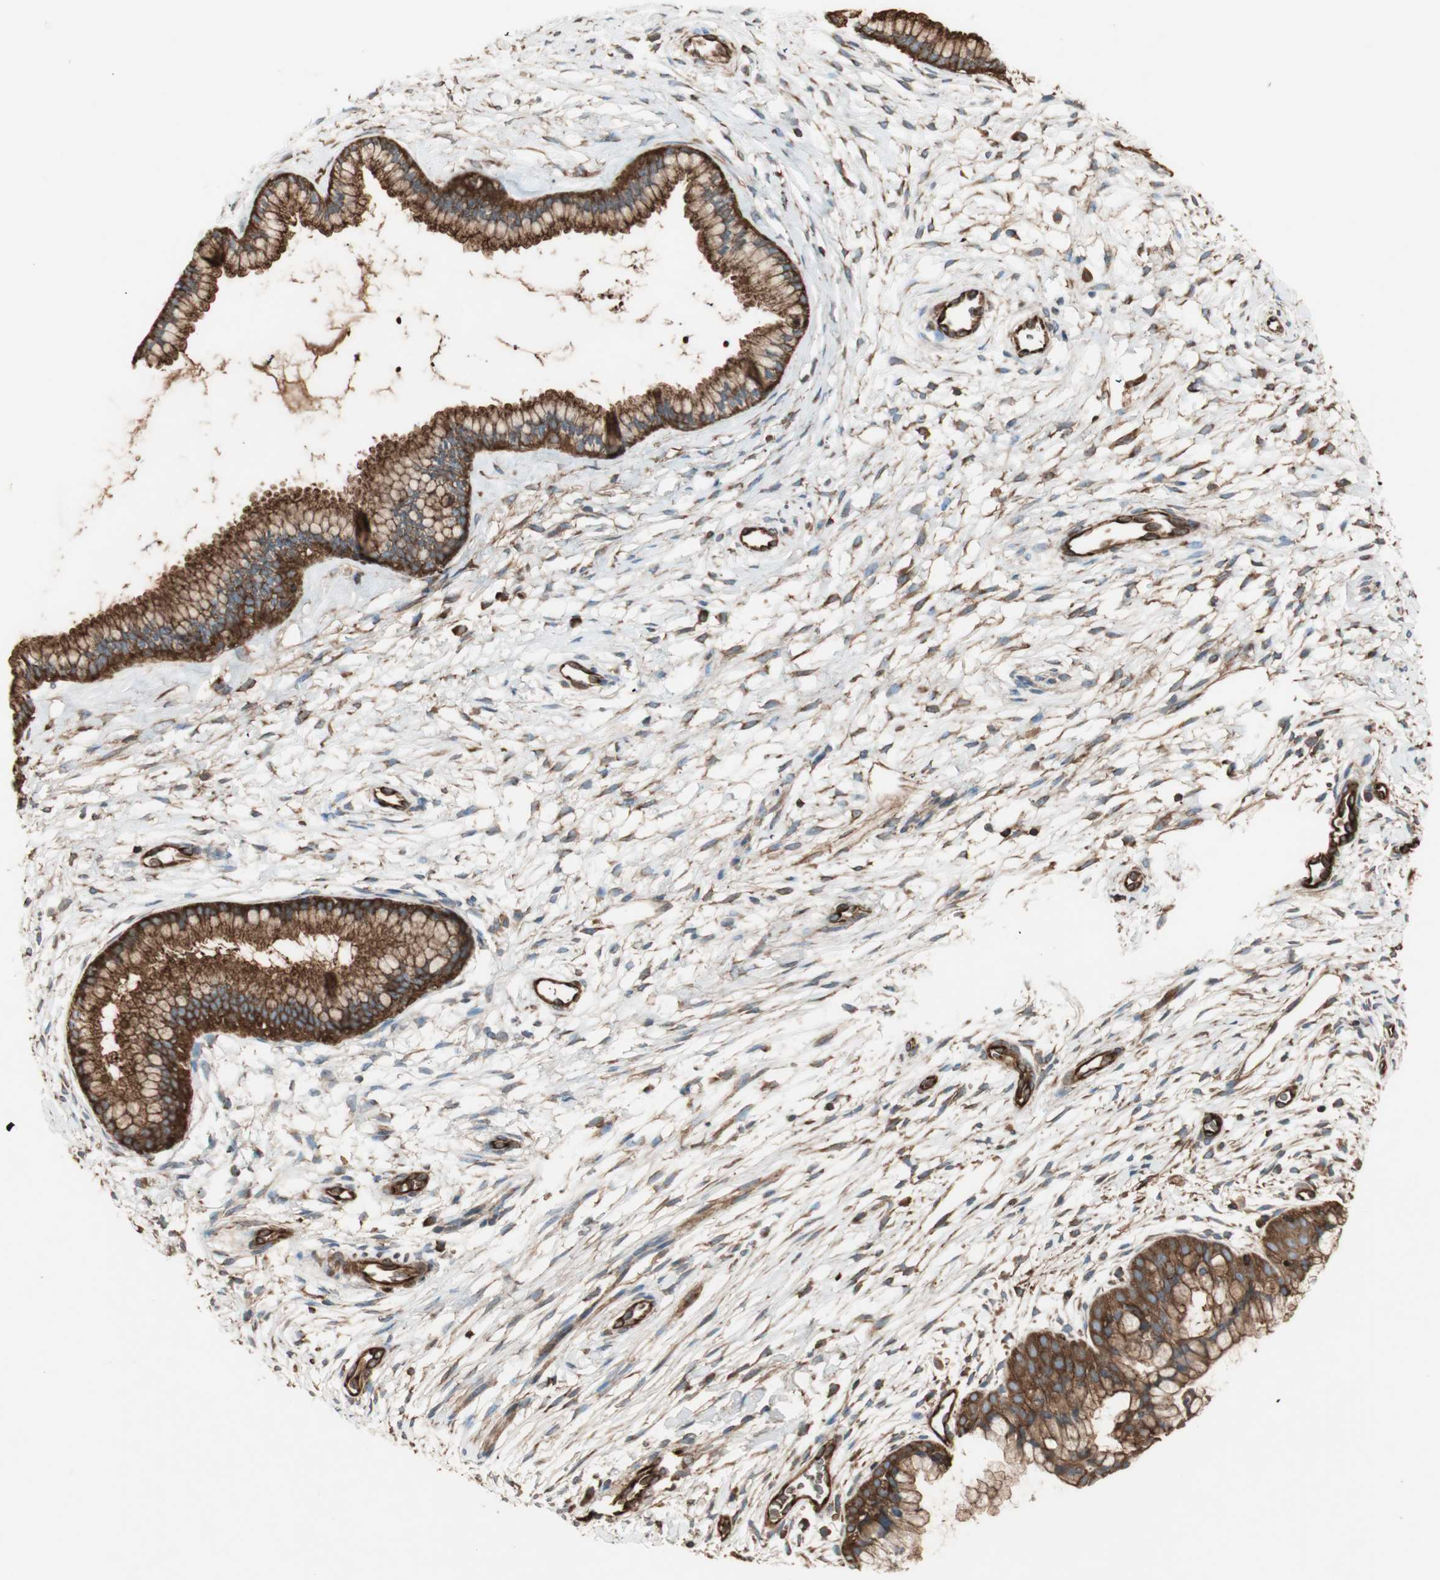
{"staining": {"intensity": "strong", "quantity": ">75%", "location": "cytoplasmic/membranous"}, "tissue": "cervix", "cell_type": "Glandular cells", "image_type": "normal", "snomed": [{"axis": "morphology", "description": "Normal tissue, NOS"}, {"axis": "topography", "description": "Cervix"}], "caption": "This histopathology image shows immunohistochemistry (IHC) staining of benign cervix, with high strong cytoplasmic/membranous positivity in approximately >75% of glandular cells.", "gene": "TCP11L1", "patient": {"sex": "female", "age": 39}}